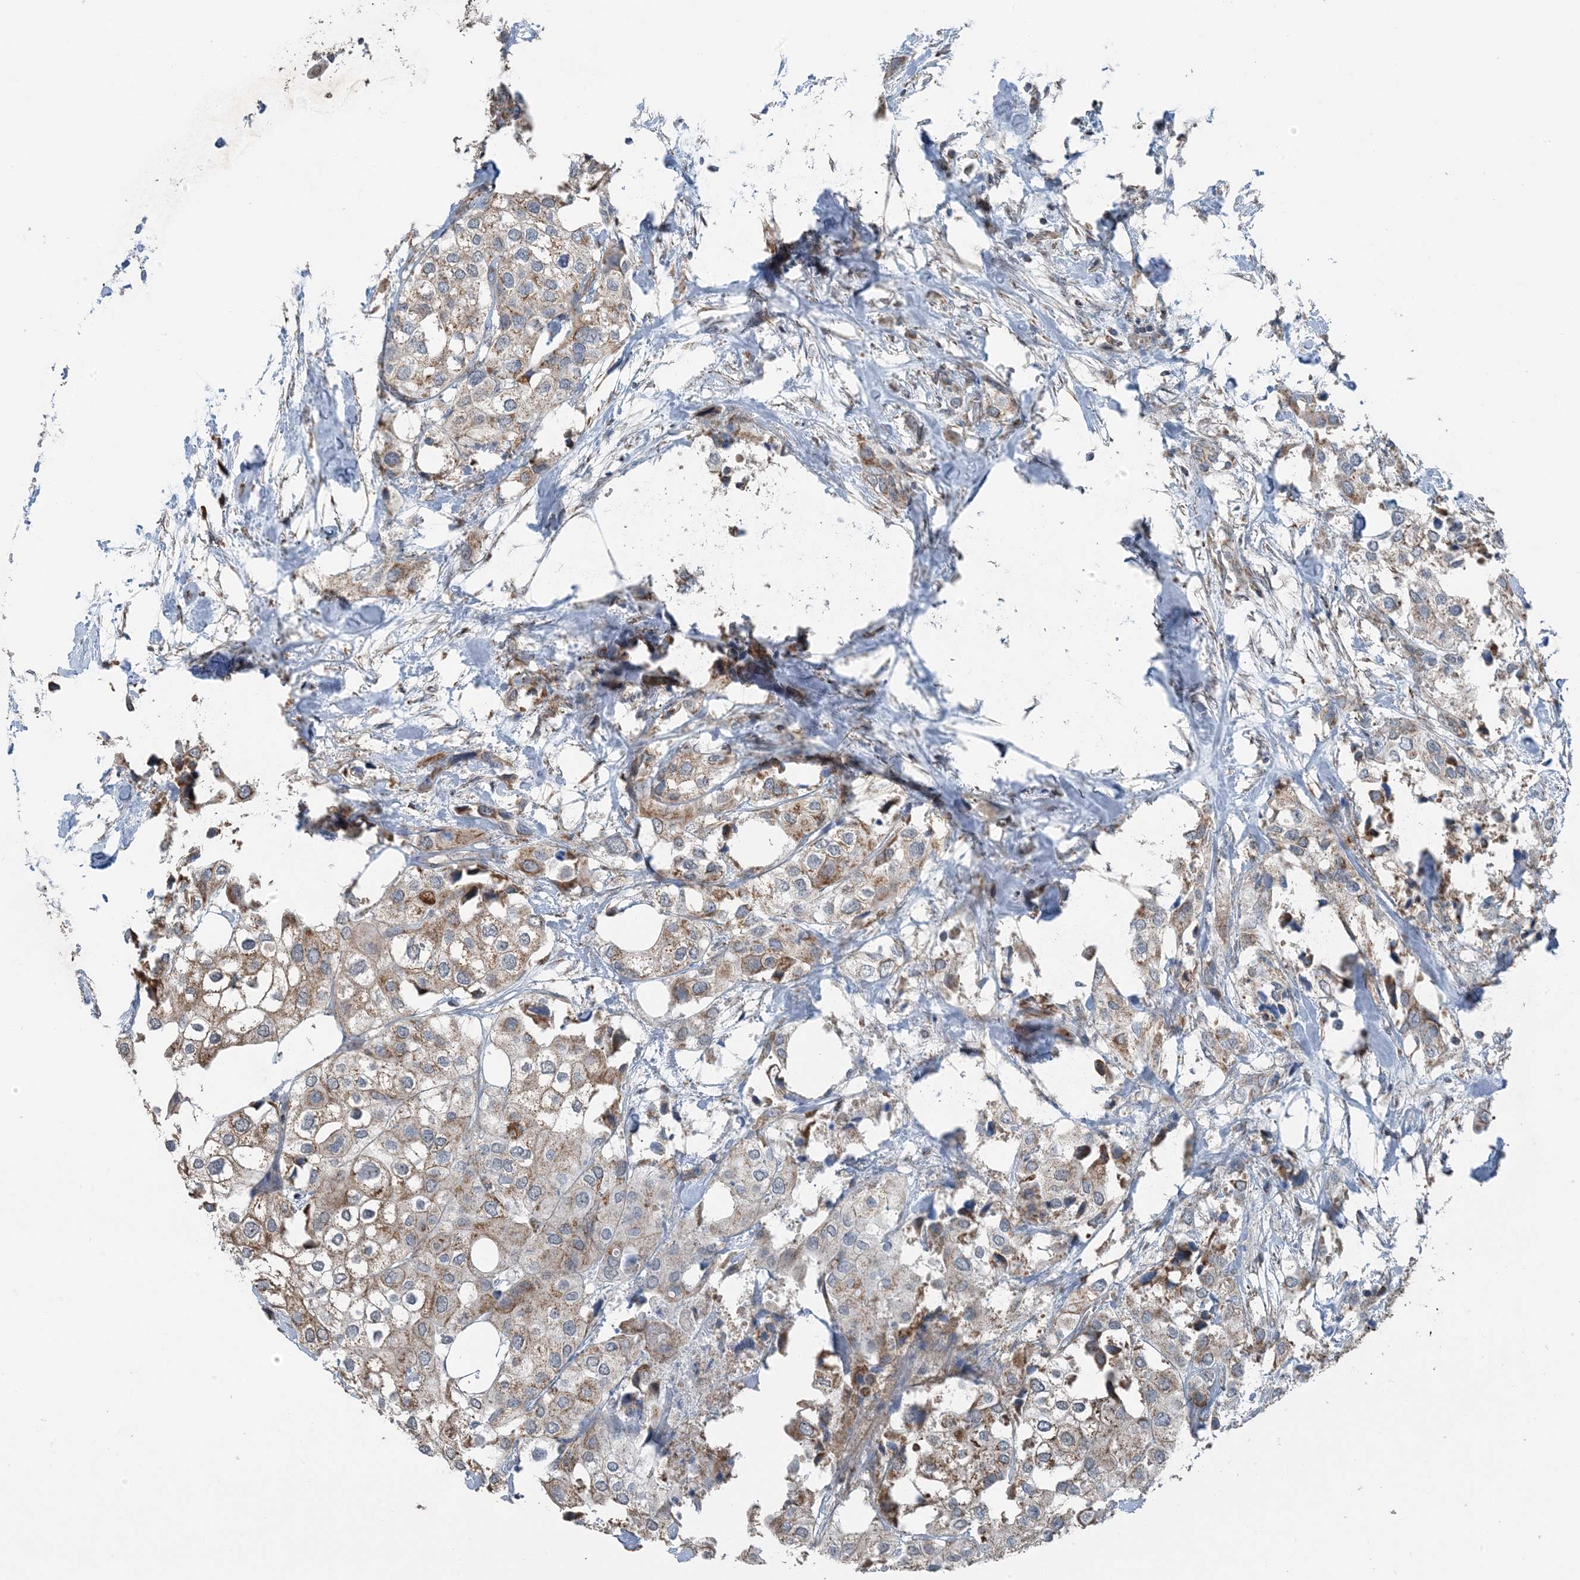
{"staining": {"intensity": "moderate", "quantity": ">75%", "location": "cytoplasmic/membranous"}, "tissue": "urothelial cancer", "cell_type": "Tumor cells", "image_type": "cancer", "snomed": [{"axis": "morphology", "description": "Urothelial carcinoma, High grade"}, {"axis": "topography", "description": "Urinary bladder"}], "caption": "IHC histopathology image of high-grade urothelial carcinoma stained for a protein (brown), which shows medium levels of moderate cytoplasmic/membranous staining in approximately >75% of tumor cells.", "gene": "PILRB", "patient": {"sex": "male", "age": 64}}